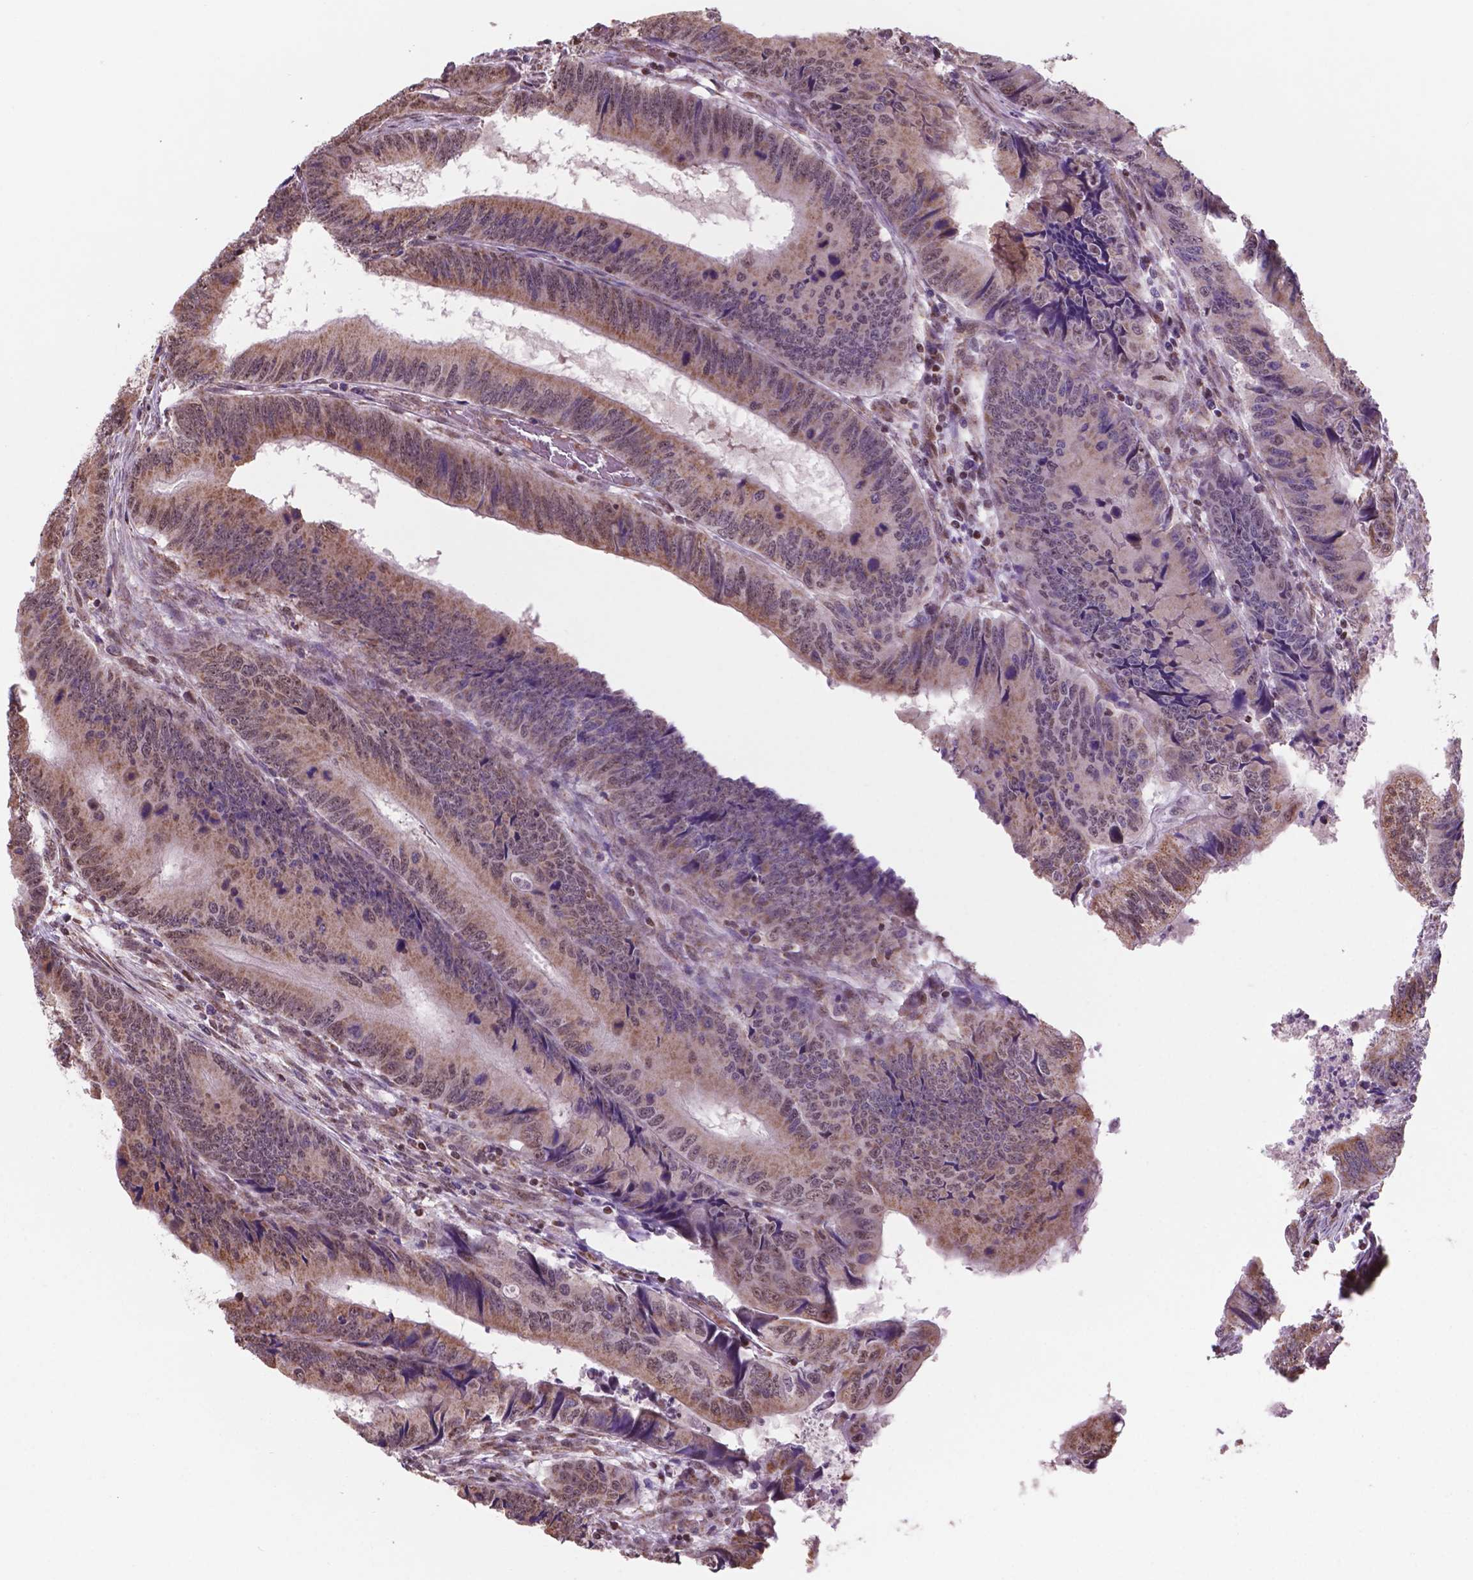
{"staining": {"intensity": "moderate", "quantity": ">75%", "location": "cytoplasmic/membranous"}, "tissue": "colorectal cancer", "cell_type": "Tumor cells", "image_type": "cancer", "snomed": [{"axis": "morphology", "description": "Adenocarcinoma, NOS"}, {"axis": "topography", "description": "Colon"}], "caption": "Immunohistochemical staining of adenocarcinoma (colorectal) reveals medium levels of moderate cytoplasmic/membranous staining in about >75% of tumor cells. (Stains: DAB in brown, nuclei in blue, Microscopy: brightfield microscopy at high magnification).", "gene": "NDUFA10", "patient": {"sex": "male", "age": 53}}